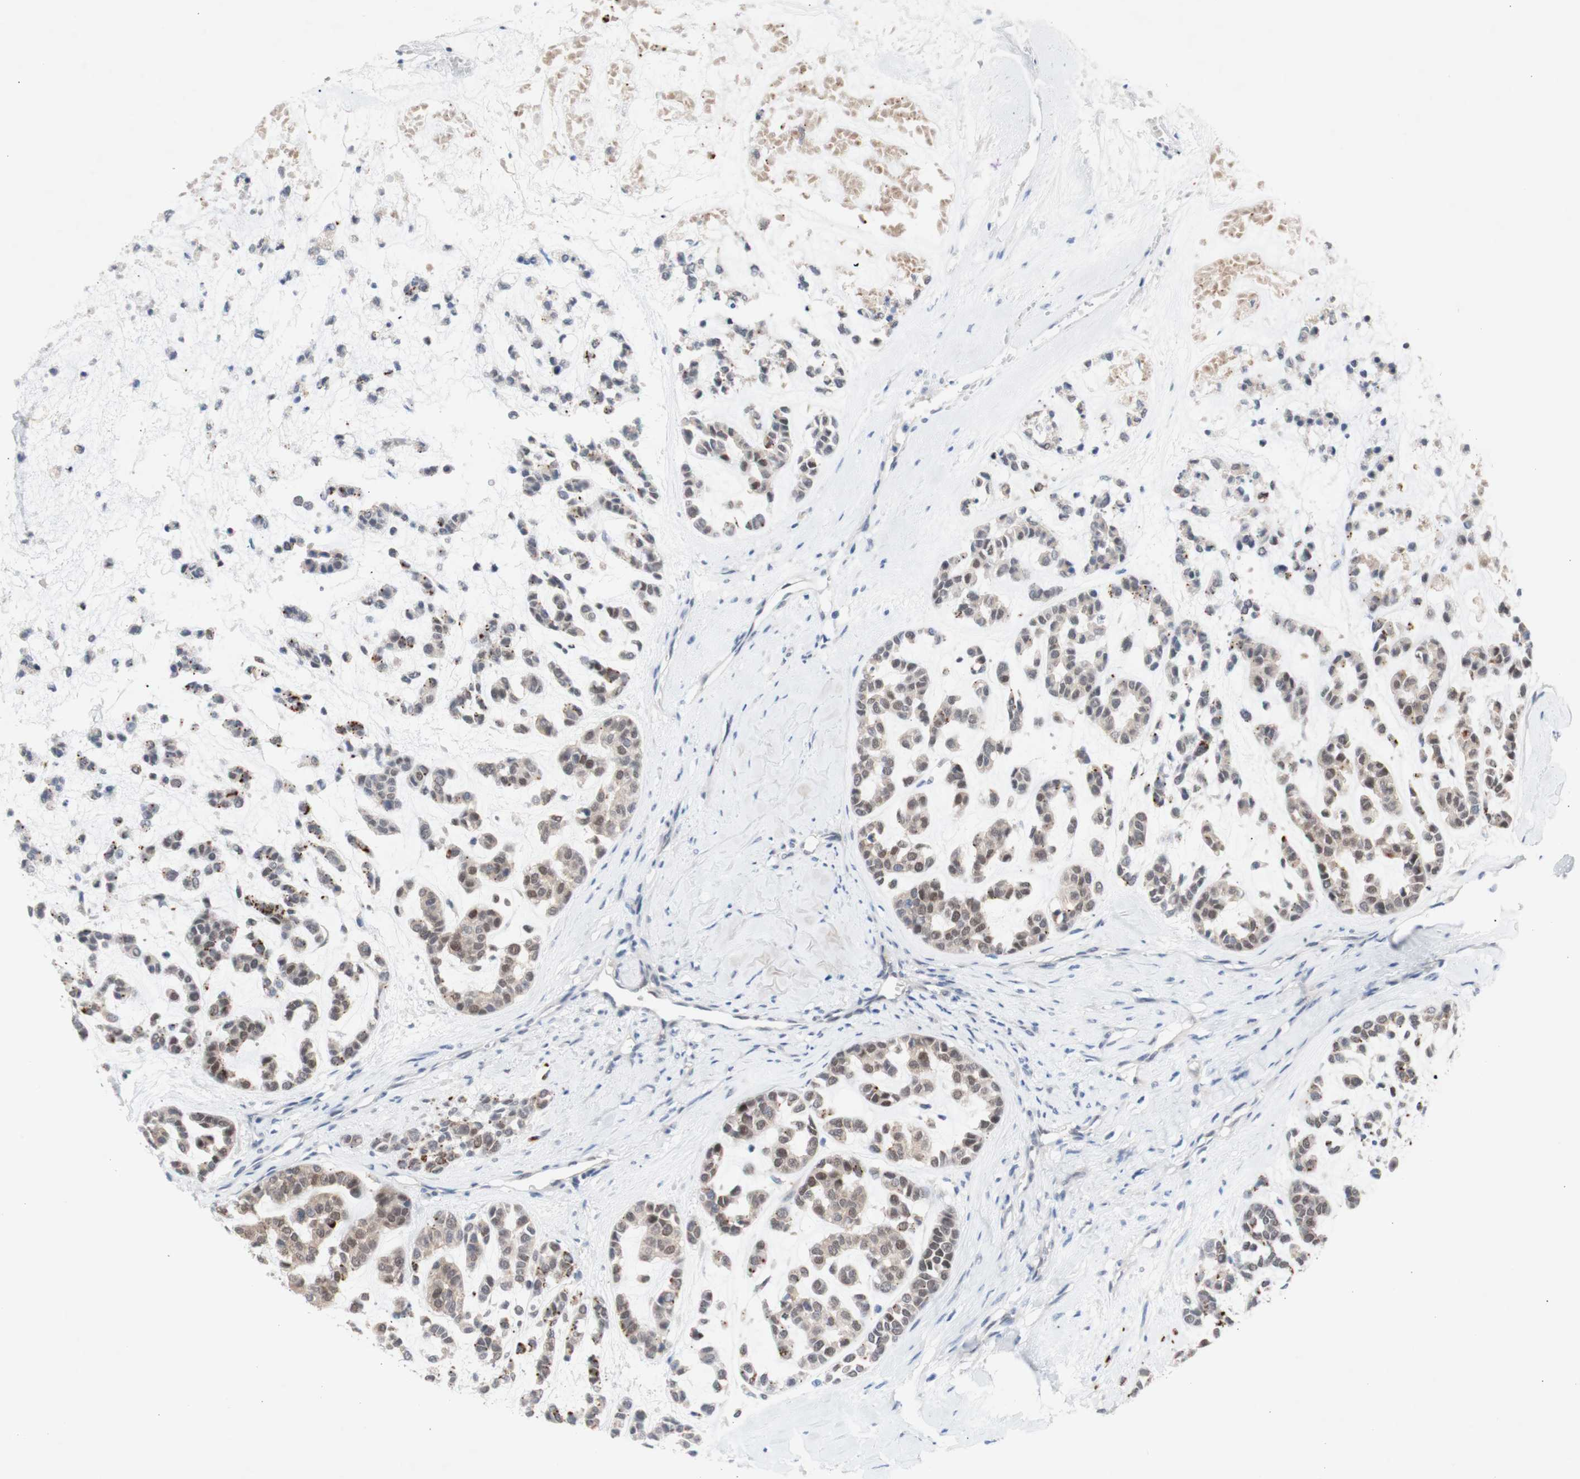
{"staining": {"intensity": "weak", "quantity": ">75%", "location": "cytoplasmic/membranous,nuclear"}, "tissue": "head and neck cancer", "cell_type": "Tumor cells", "image_type": "cancer", "snomed": [{"axis": "morphology", "description": "Adenocarcinoma, NOS"}, {"axis": "morphology", "description": "Adenoma, NOS"}, {"axis": "topography", "description": "Head-Neck"}], "caption": "A micrograph showing weak cytoplasmic/membranous and nuclear expression in approximately >75% of tumor cells in head and neck adenocarcinoma, as visualized by brown immunohistochemical staining.", "gene": "PRMT5", "patient": {"sex": "female", "age": 55}}